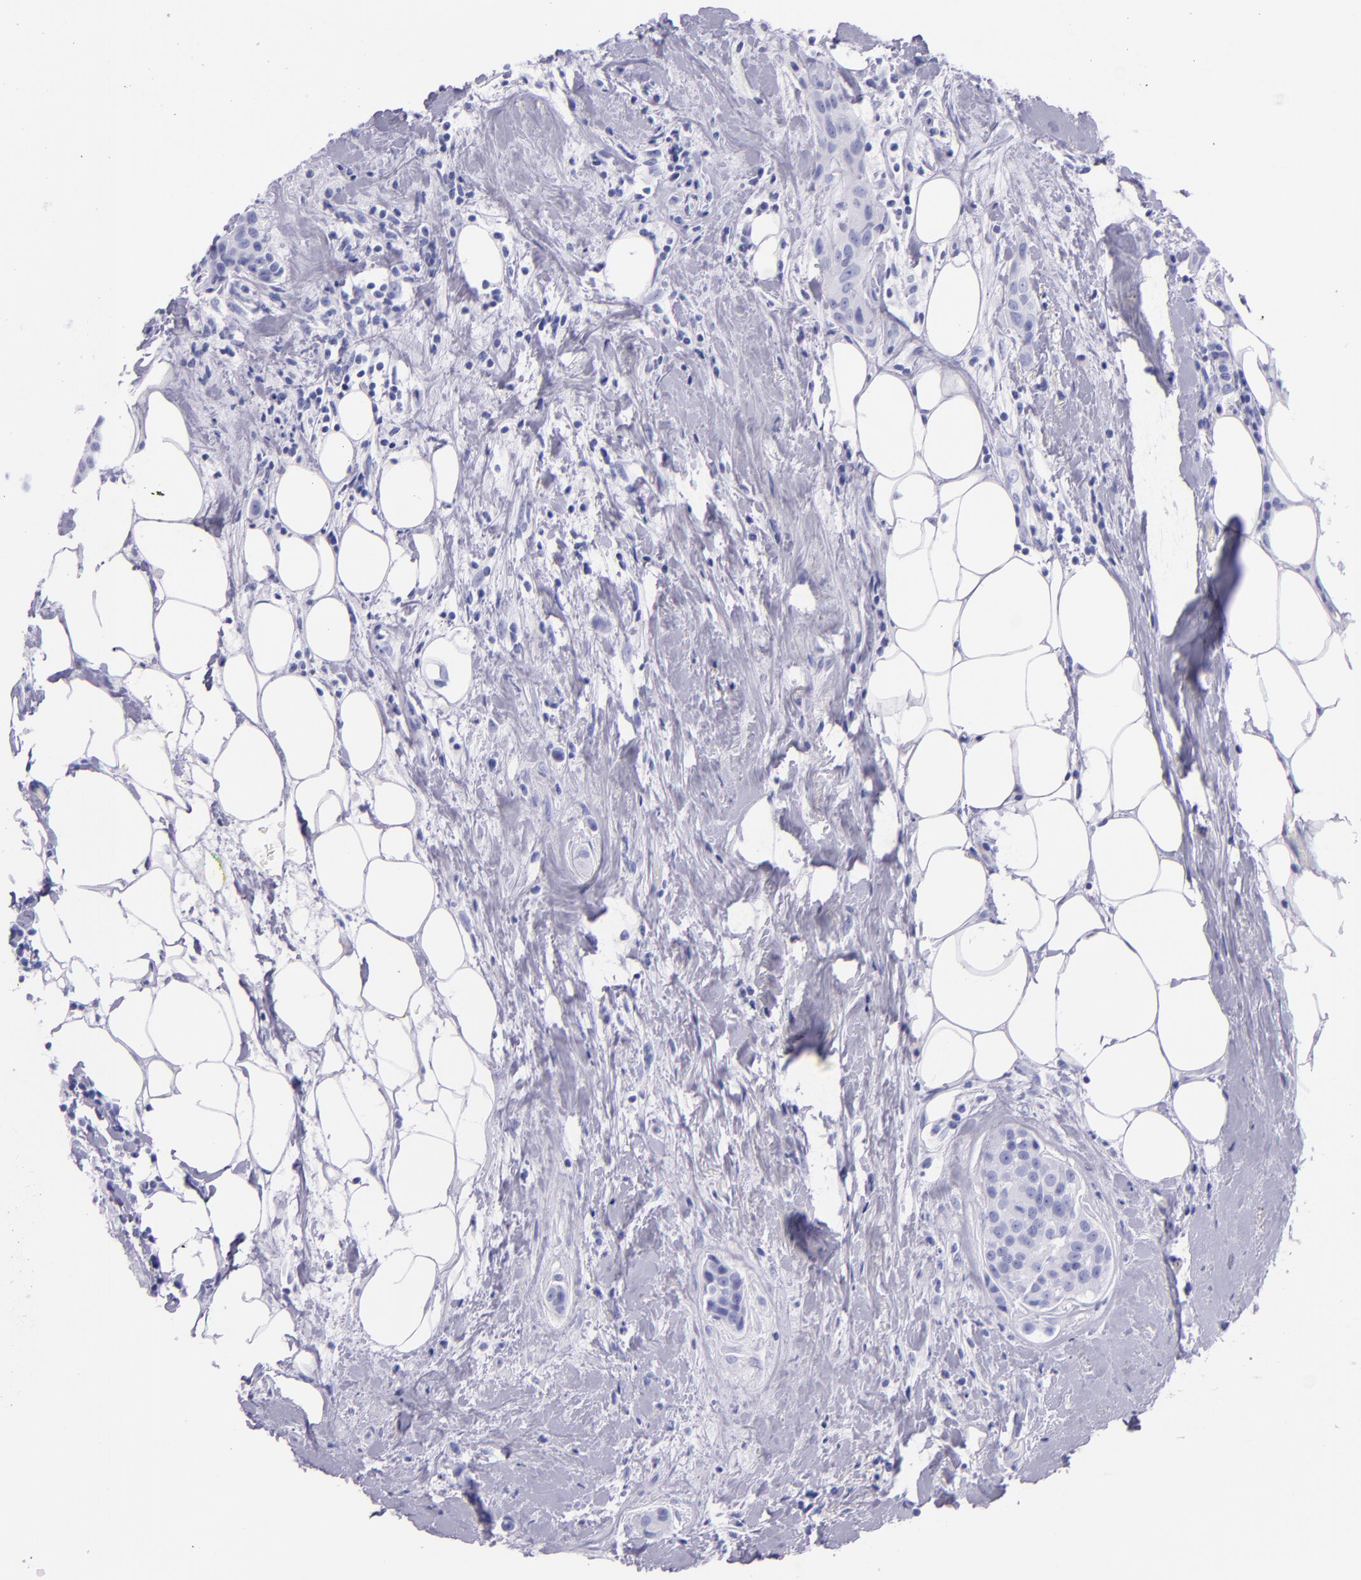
{"staining": {"intensity": "negative", "quantity": "none", "location": "none"}, "tissue": "breast cancer", "cell_type": "Tumor cells", "image_type": "cancer", "snomed": [{"axis": "morphology", "description": "Duct carcinoma"}, {"axis": "topography", "description": "Breast"}], "caption": "The micrograph exhibits no staining of tumor cells in intraductal carcinoma (breast). Nuclei are stained in blue.", "gene": "SFTPB", "patient": {"sex": "female", "age": 45}}